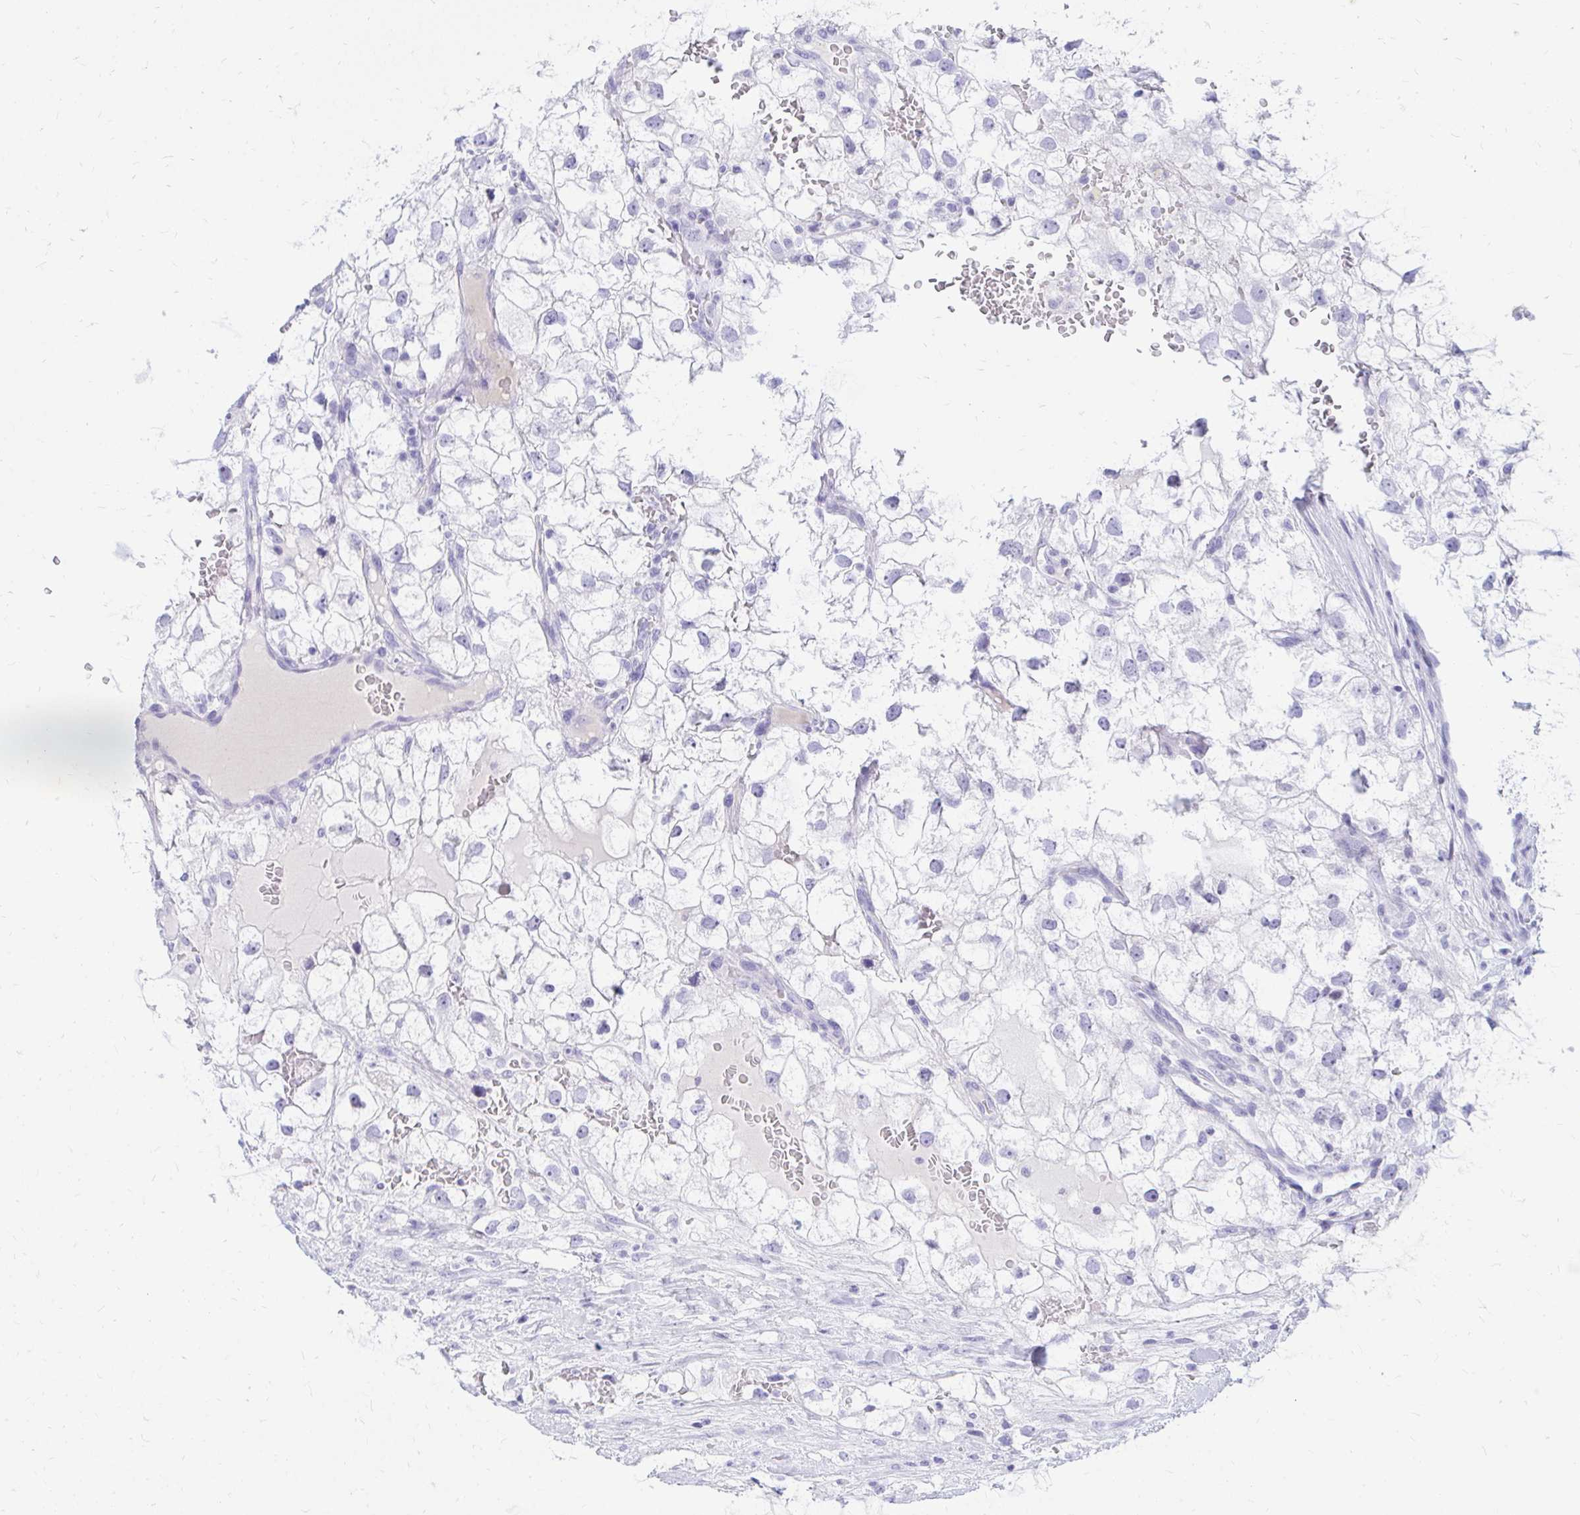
{"staining": {"intensity": "negative", "quantity": "none", "location": "none"}, "tissue": "renal cancer", "cell_type": "Tumor cells", "image_type": "cancer", "snomed": [{"axis": "morphology", "description": "Adenocarcinoma, NOS"}, {"axis": "topography", "description": "Kidney"}], "caption": "An image of human renal cancer (adenocarcinoma) is negative for staining in tumor cells. (Stains: DAB (3,3'-diaminobenzidine) IHC with hematoxylin counter stain, Microscopy: brightfield microscopy at high magnification).", "gene": "NANOGNB", "patient": {"sex": "male", "age": 59}}